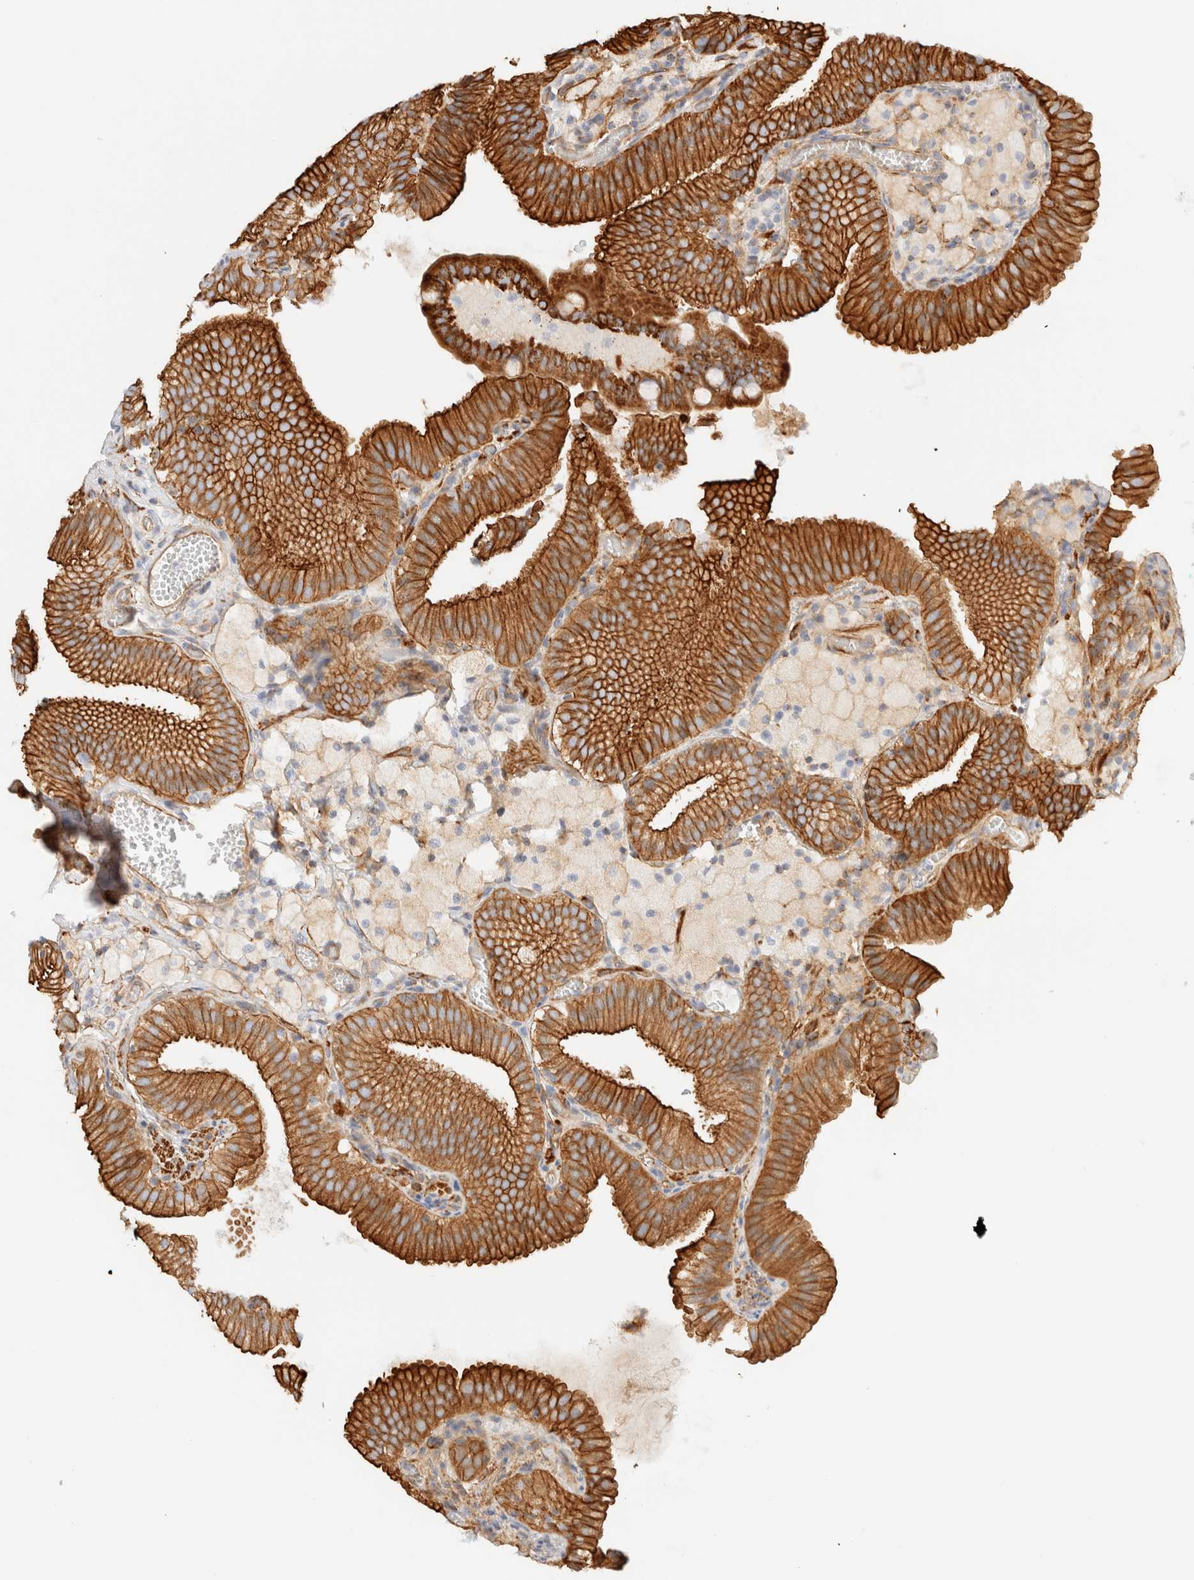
{"staining": {"intensity": "strong", "quantity": ">75%", "location": "cytoplasmic/membranous"}, "tissue": "gallbladder", "cell_type": "Glandular cells", "image_type": "normal", "snomed": [{"axis": "morphology", "description": "Normal tissue, NOS"}, {"axis": "topography", "description": "Gallbladder"}], "caption": "Immunohistochemical staining of normal gallbladder exhibits >75% levels of strong cytoplasmic/membranous protein staining in about >75% of glandular cells. (DAB (3,3'-diaminobenzidine) IHC, brown staining for protein, blue staining for nuclei).", "gene": "CYB5R4", "patient": {"sex": "male", "age": 54}}